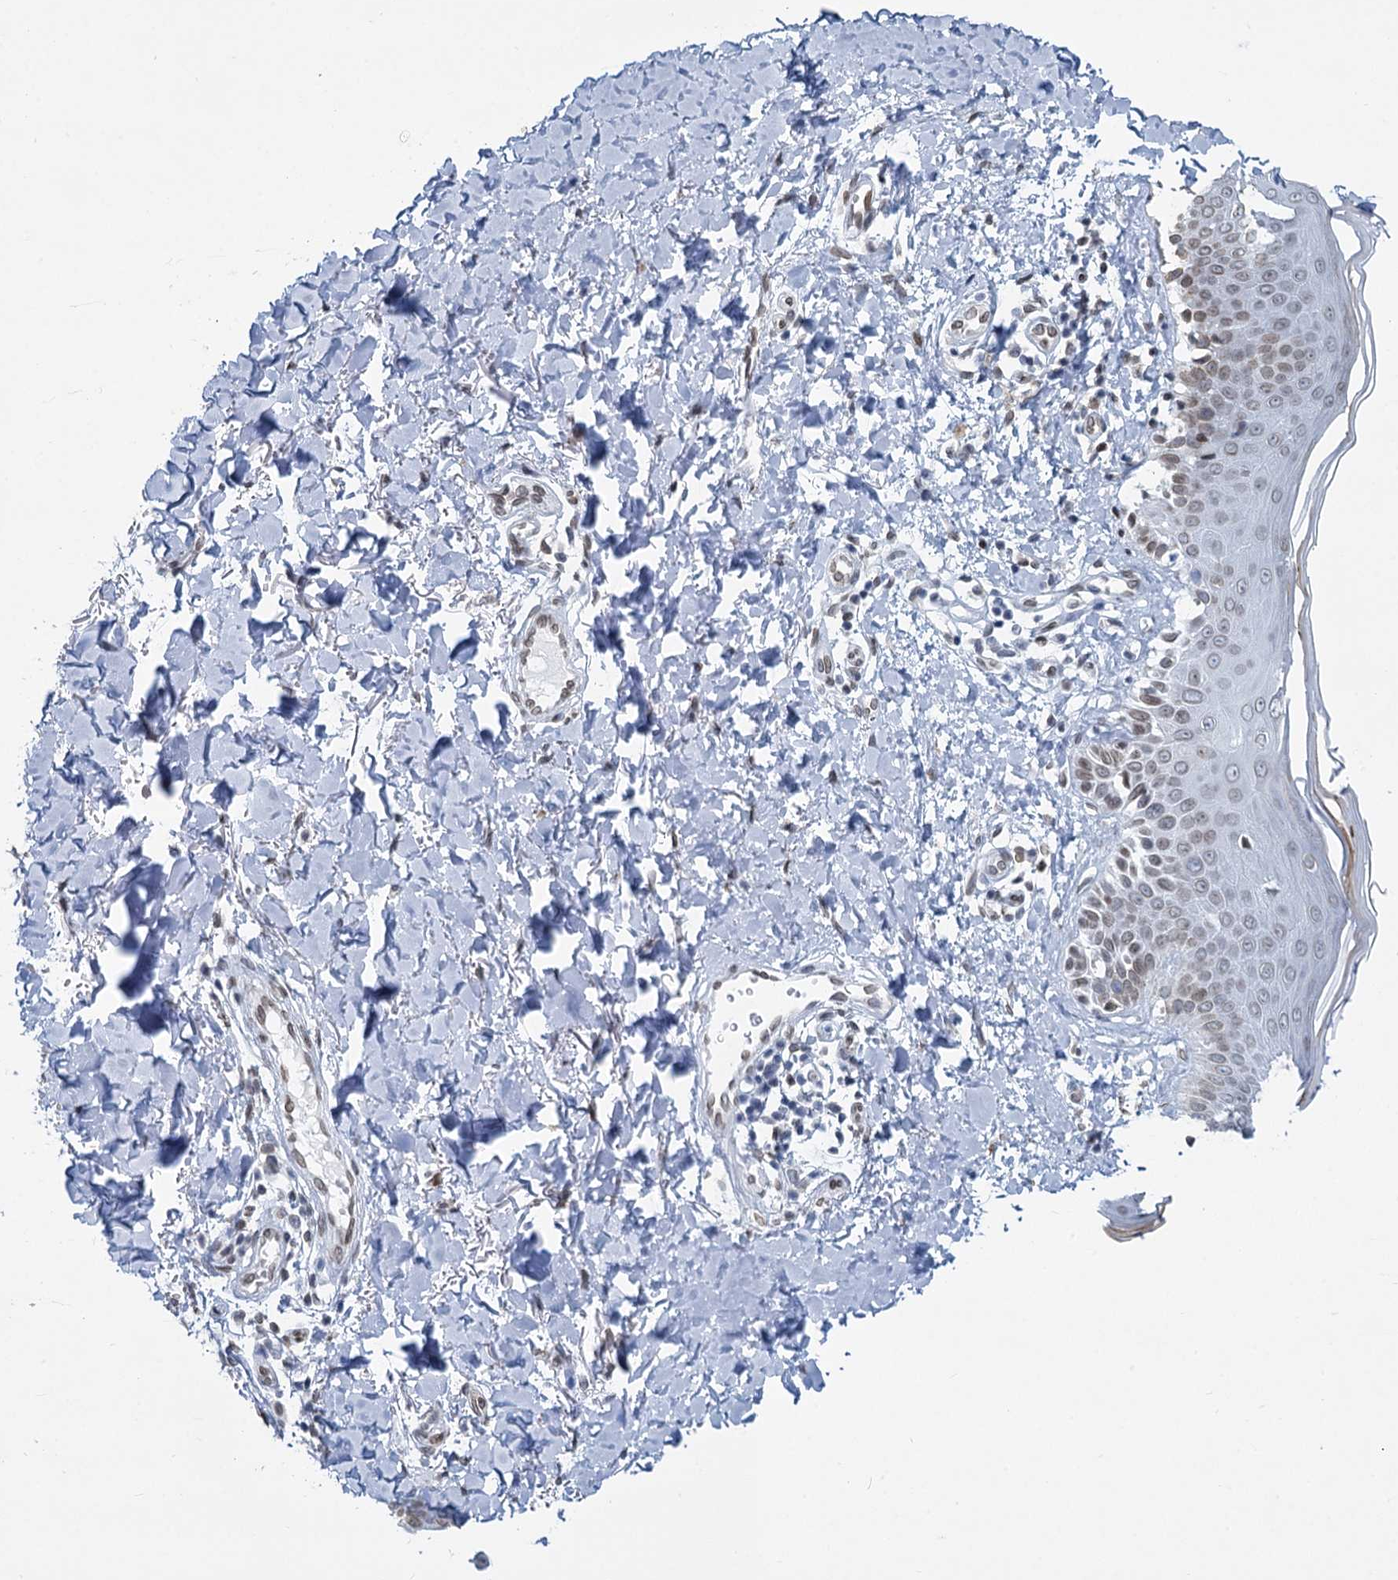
{"staining": {"intensity": "moderate", "quantity": ">75%", "location": "nuclear"}, "tissue": "skin", "cell_type": "Fibroblasts", "image_type": "normal", "snomed": [{"axis": "morphology", "description": "Normal tissue, NOS"}, {"axis": "topography", "description": "Skin"}], "caption": "Fibroblasts reveal moderate nuclear positivity in about >75% of cells in normal skin. Immunohistochemistry (ihc) stains the protein in brown and the nuclei are stained blue.", "gene": "PRSS35", "patient": {"sex": "male", "age": 52}}